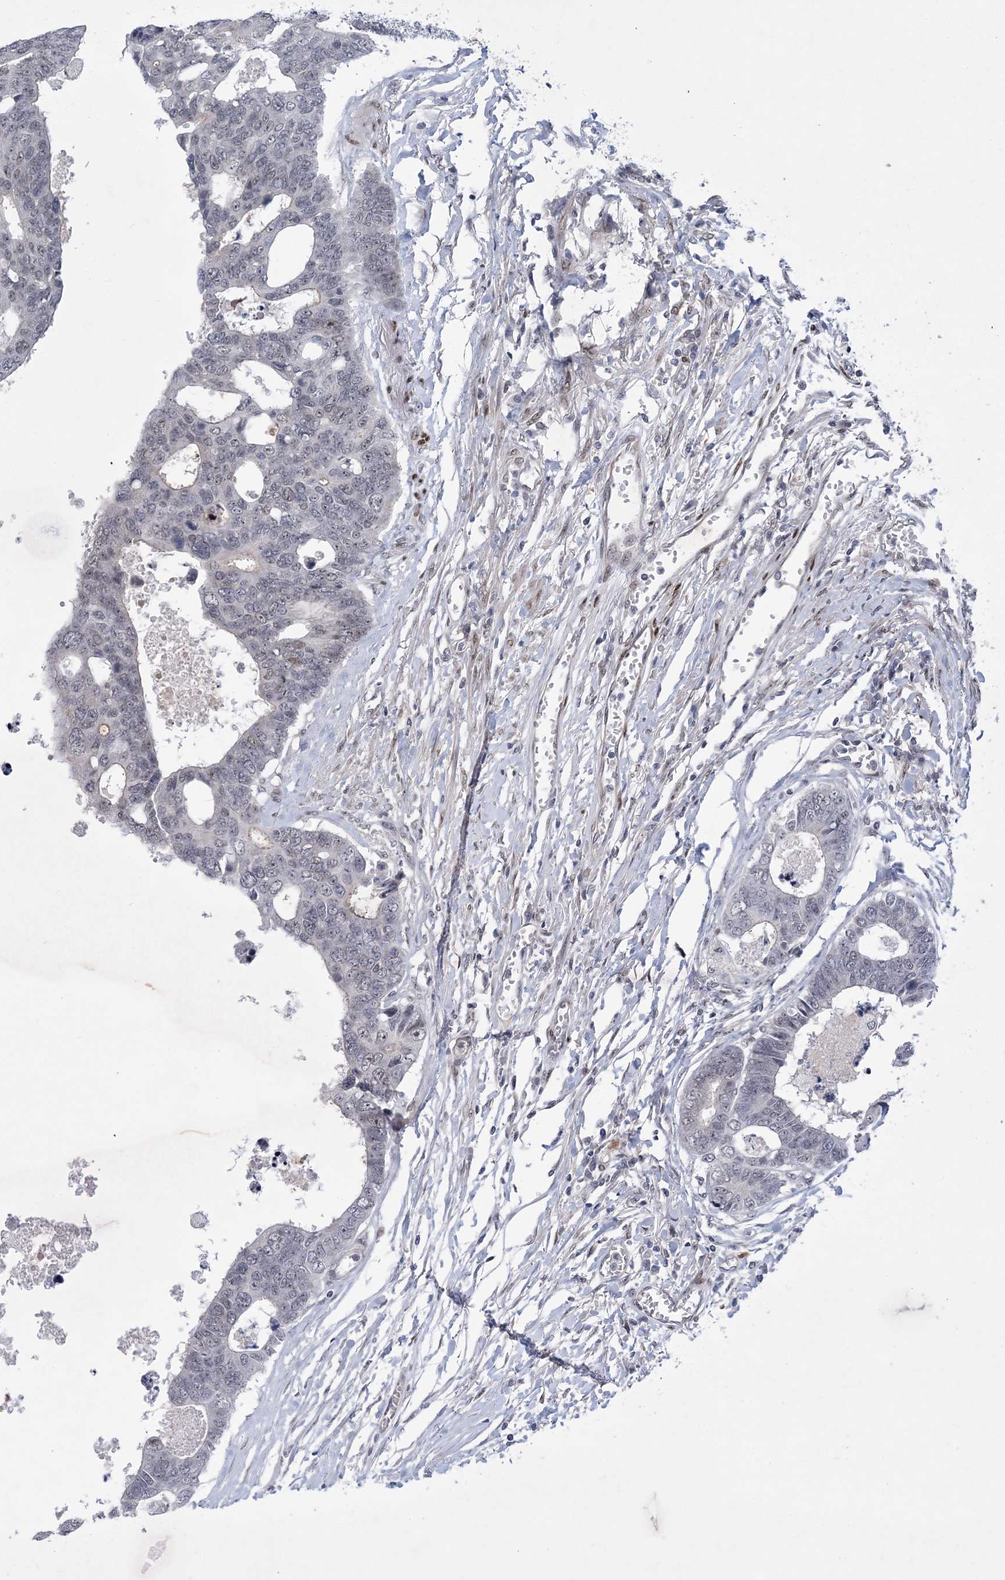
{"staining": {"intensity": "moderate", "quantity": "<25%", "location": "nuclear"}, "tissue": "colorectal cancer", "cell_type": "Tumor cells", "image_type": "cancer", "snomed": [{"axis": "morphology", "description": "Adenocarcinoma, NOS"}, {"axis": "topography", "description": "Rectum"}], "caption": "An immunohistochemistry histopathology image of neoplastic tissue is shown. Protein staining in brown shows moderate nuclear positivity in colorectal adenocarcinoma within tumor cells.", "gene": "HOMEZ", "patient": {"sex": "male", "age": 84}}